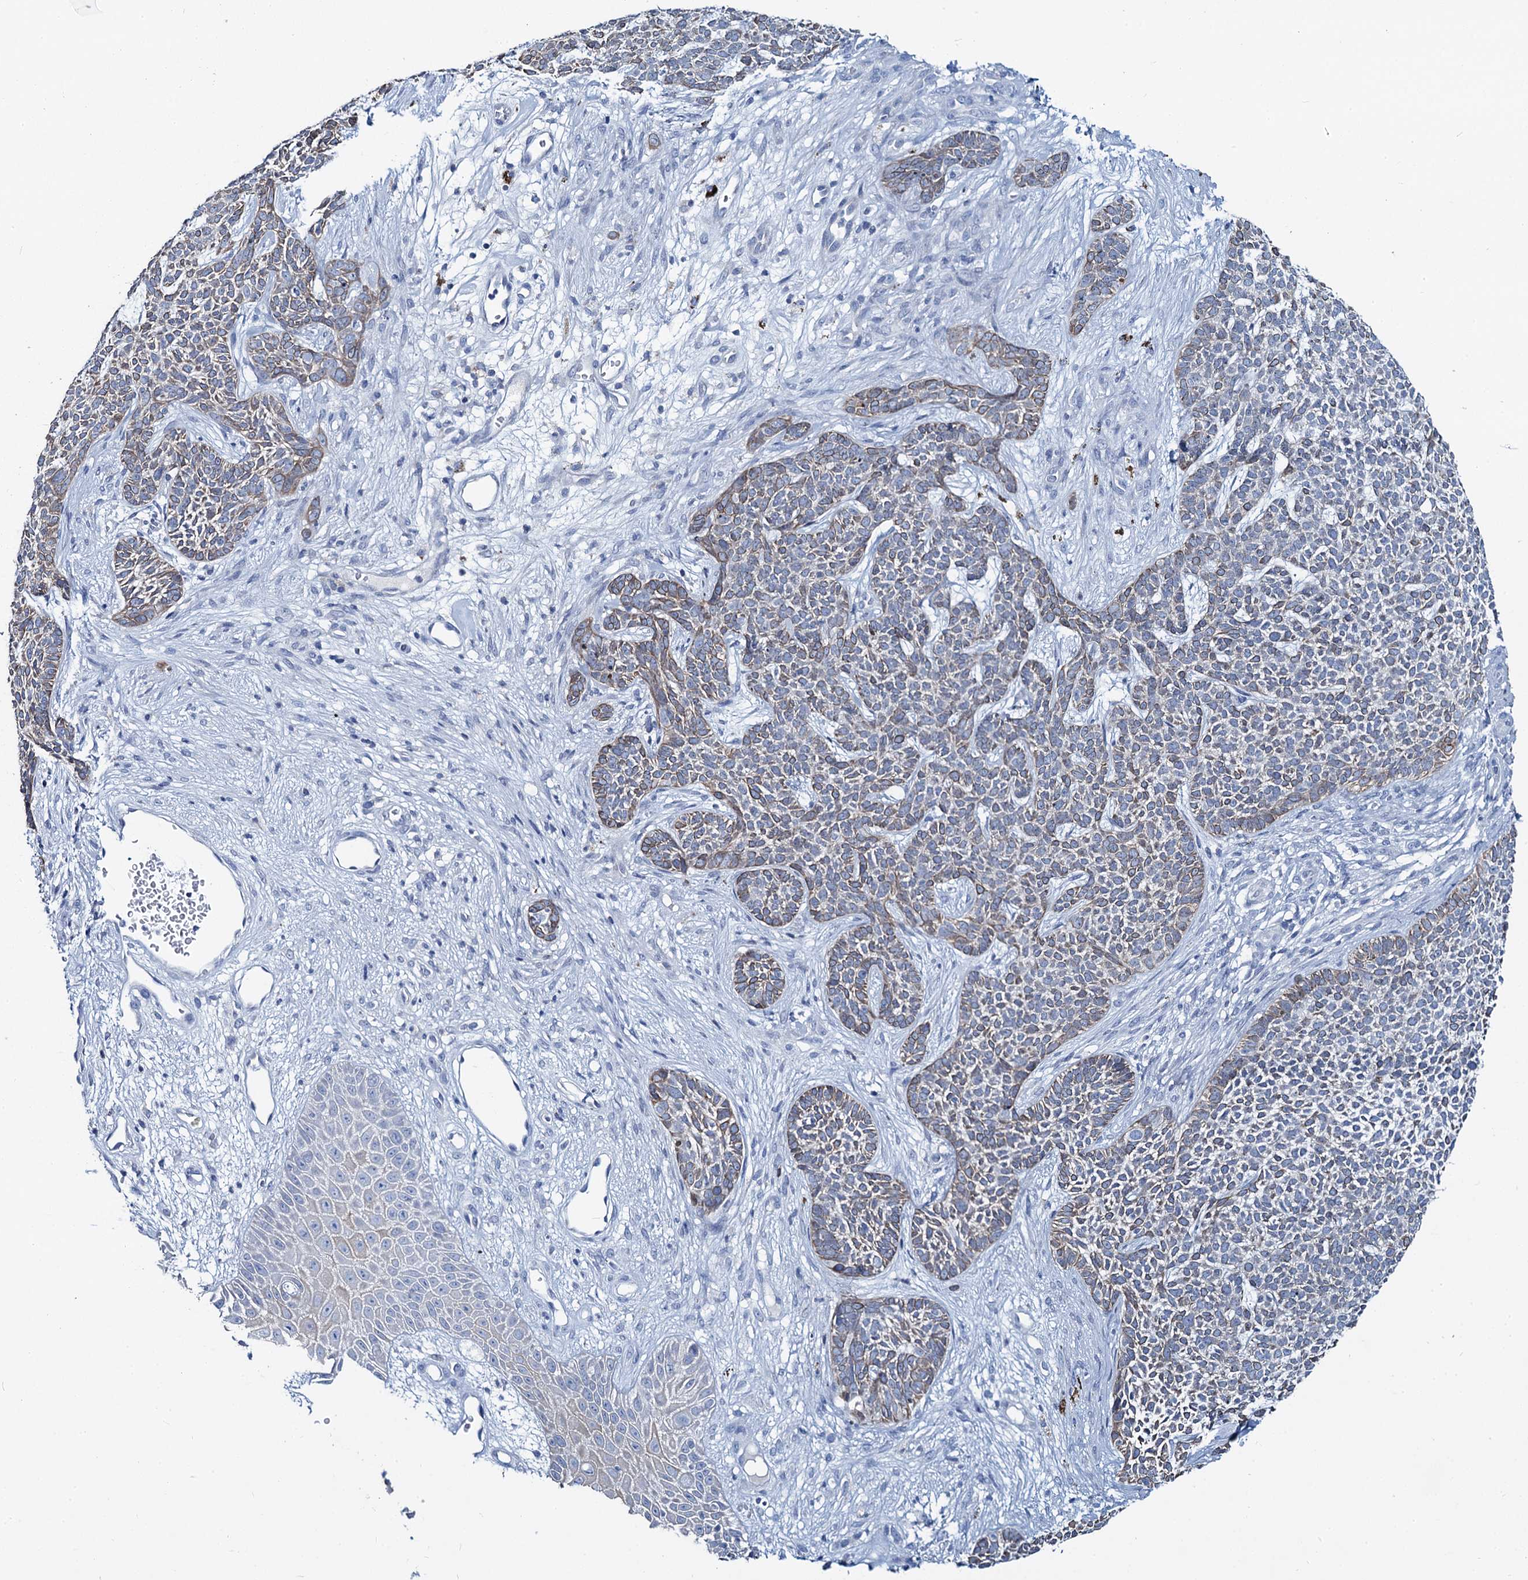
{"staining": {"intensity": "weak", "quantity": "25%-75%", "location": "cytoplasmic/membranous"}, "tissue": "skin cancer", "cell_type": "Tumor cells", "image_type": "cancer", "snomed": [{"axis": "morphology", "description": "Basal cell carcinoma"}, {"axis": "topography", "description": "Skin"}], "caption": "Immunohistochemical staining of skin basal cell carcinoma displays low levels of weak cytoplasmic/membranous staining in approximately 25%-75% of tumor cells. Ihc stains the protein in brown and the nuclei are stained blue.", "gene": "TOX3", "patient": {"sex": "female", "age": 84}}